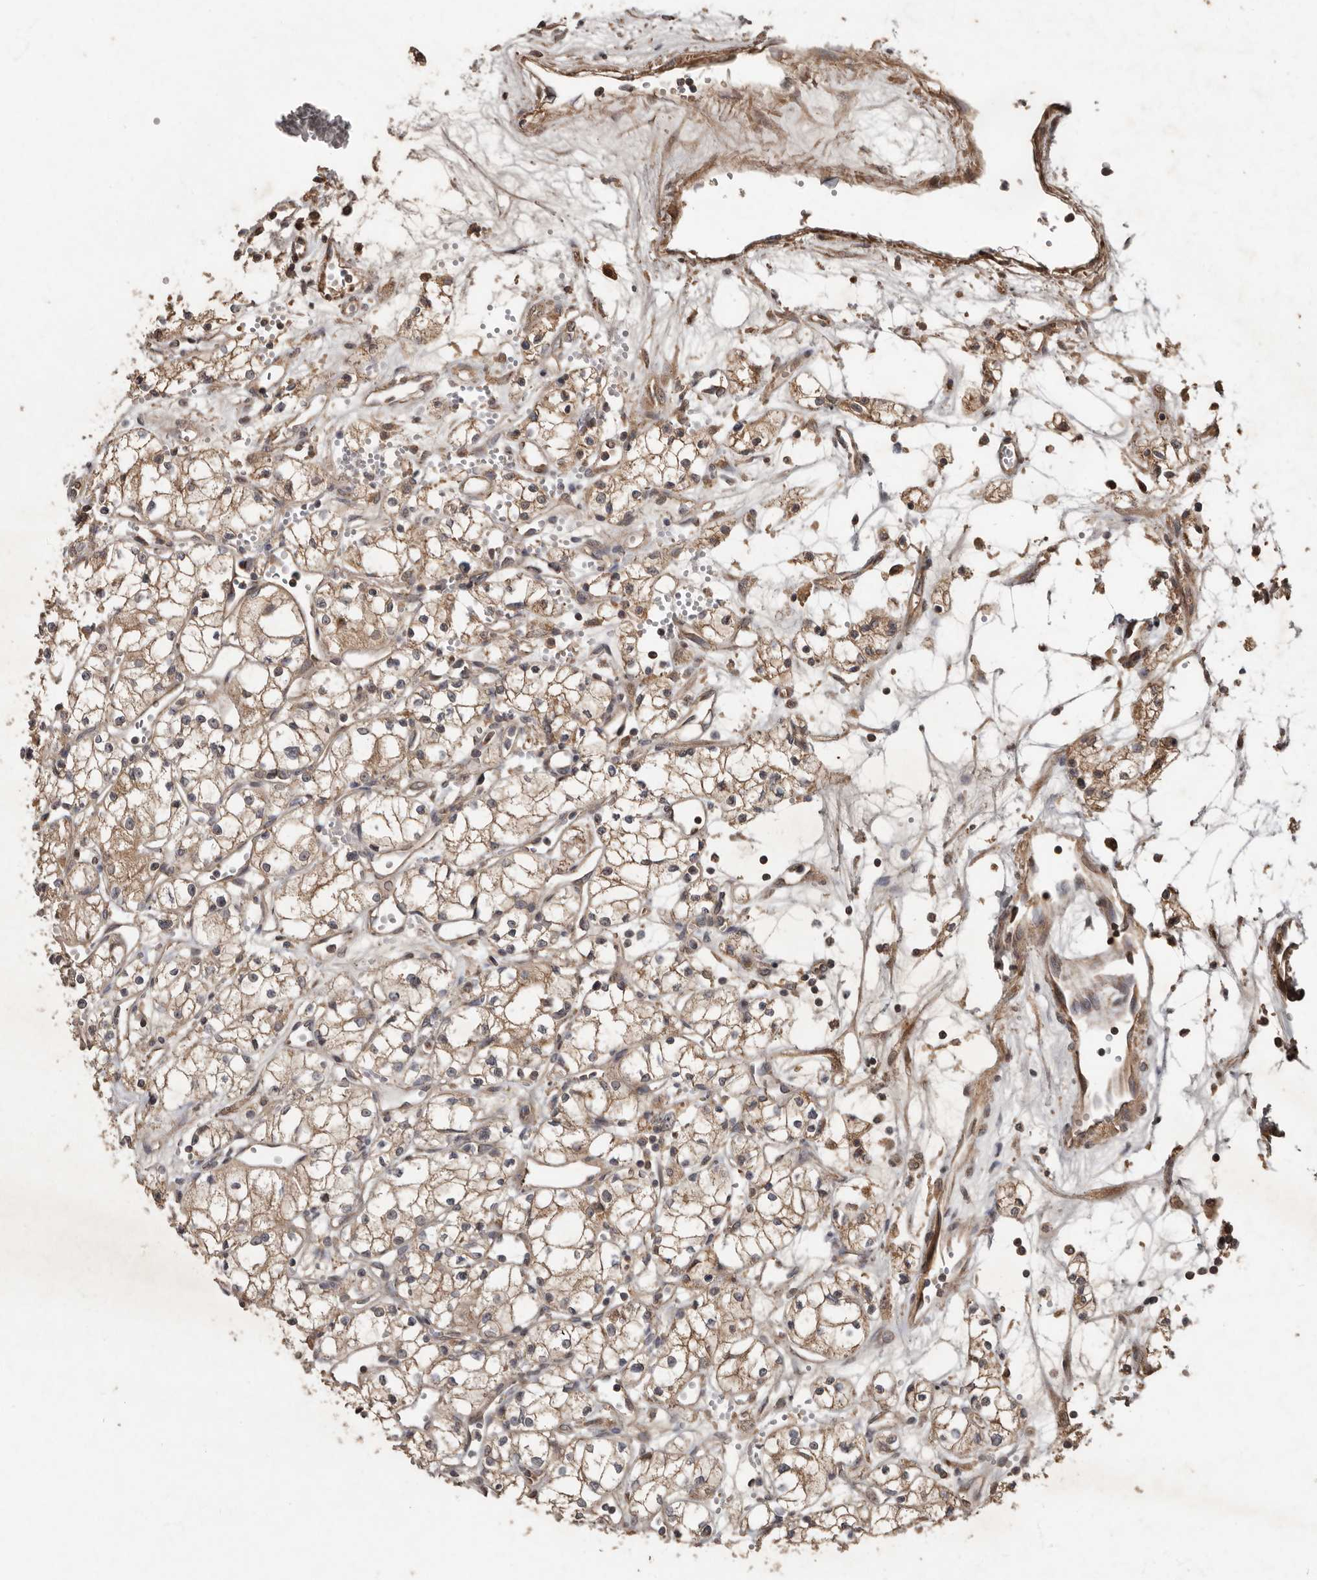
{"staining": {"intensity": "moderate", "quantity": ">75%", "location": "cytoplasmic/membranous"}, "tissue": "renal cancer", "cell_type": "Tumor cells", "image_type": "cancer", "snomed": [{"axis": "morphology", "description": "Adenocarcinoma, NOS"}, {"axis": "topography", "description": "Kidney"}], "caption": "Human renal cancer stained for a protein (brown) shows moderate cytoplasmic/membranous positive expression in about >75% of tumor cells.", "gene": "KIF26B", "patient": {"sex": "male", "age": 59}}